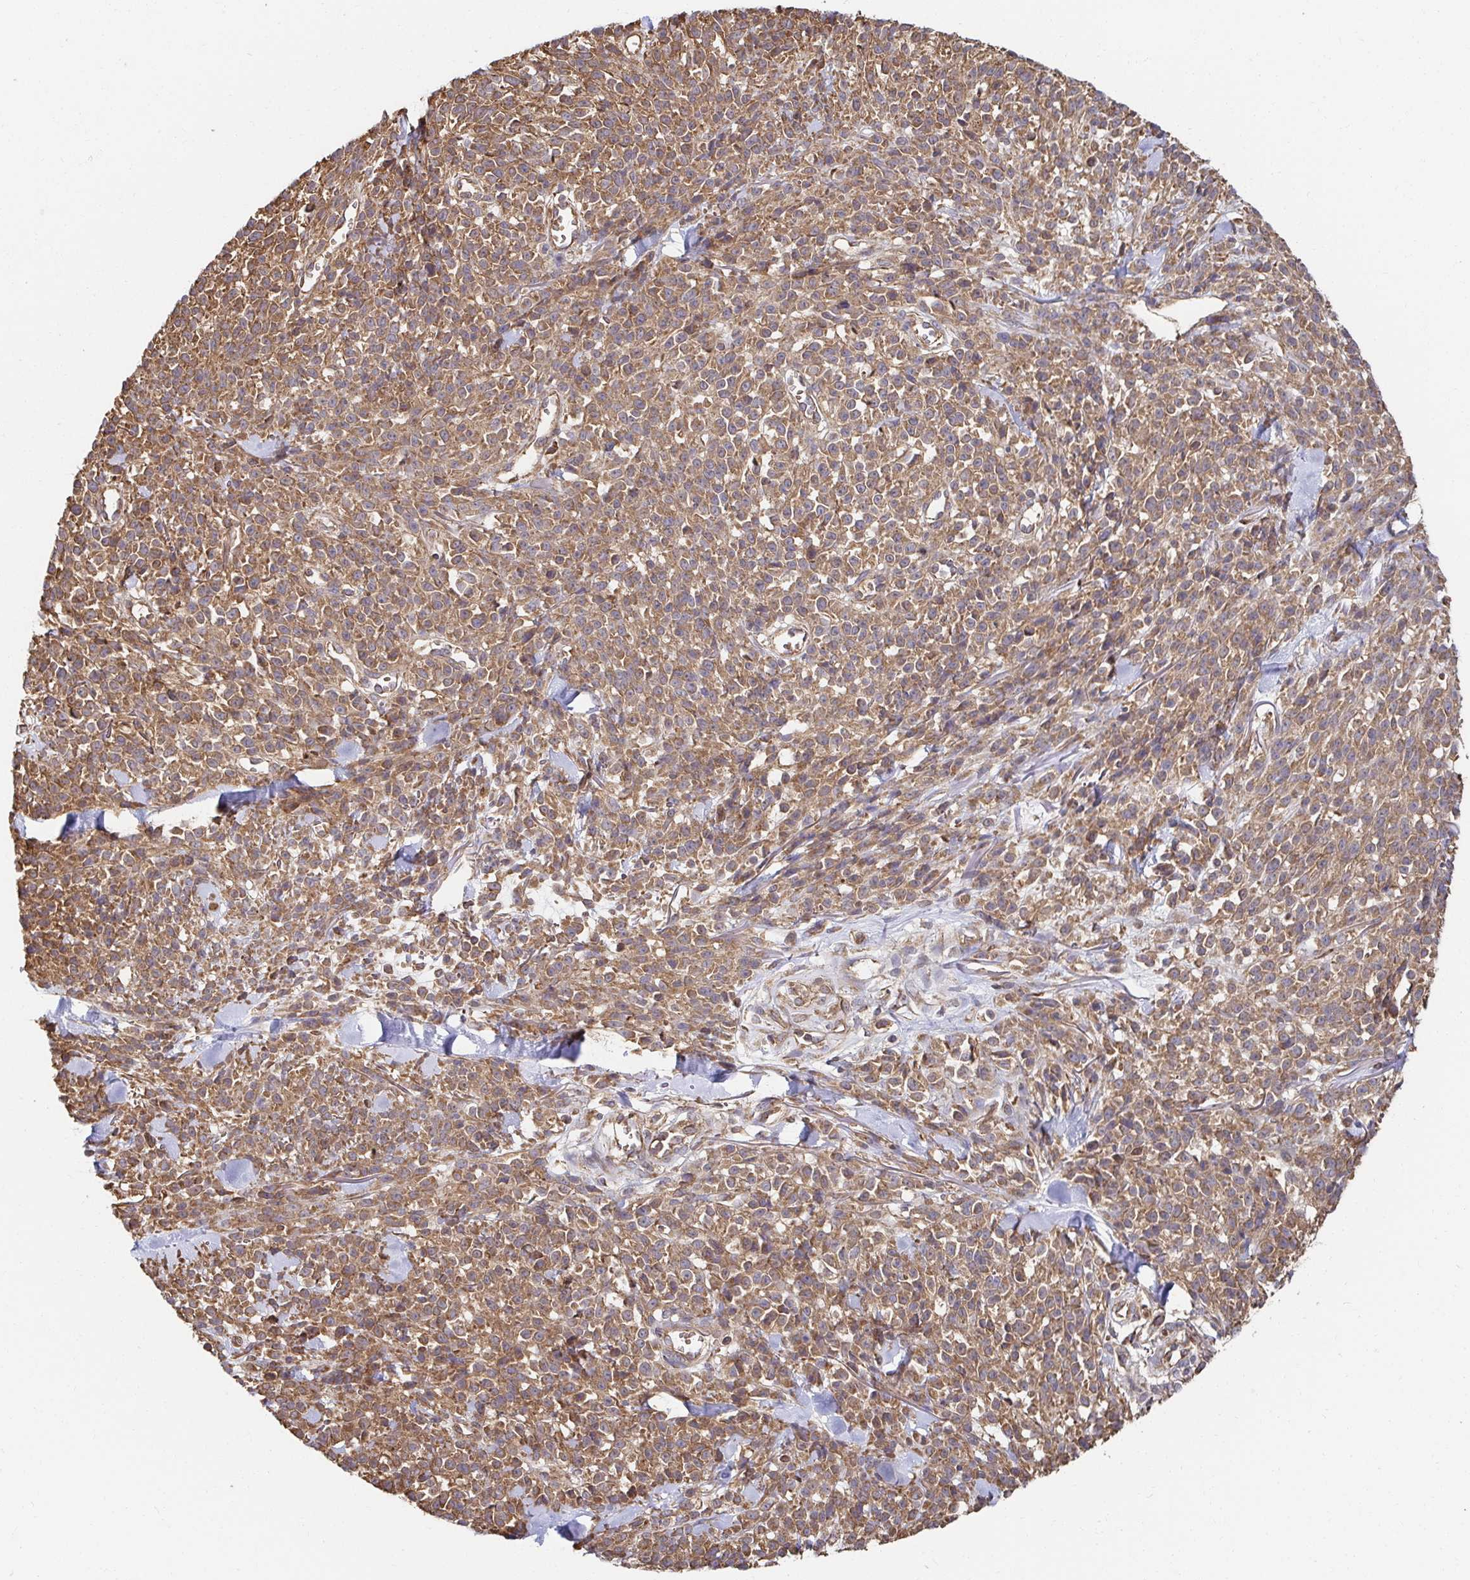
{"staining": {"intensity": "moderate", "quantity": ">75%", "location": "cytoplasmic/membranous"}, "tissue": "melanoma", "cell_type": "Tumor cells", "image_type": "cancer", "snomed": [{"axis": "morphology", "description": "Malignant melanoma, NOS"}, {"axis": "topography", "description": "Skin"}, {"axis": "topography", "description": "Skin of trunk"}], "caption": "Human melanoma stained with a brown dye exhibits moderate cytoplasmic/membranous positive staining in approximately >75% of tumor cells.", "gene": "APBB1", "patient": {"sex": "male", "age": 74}}